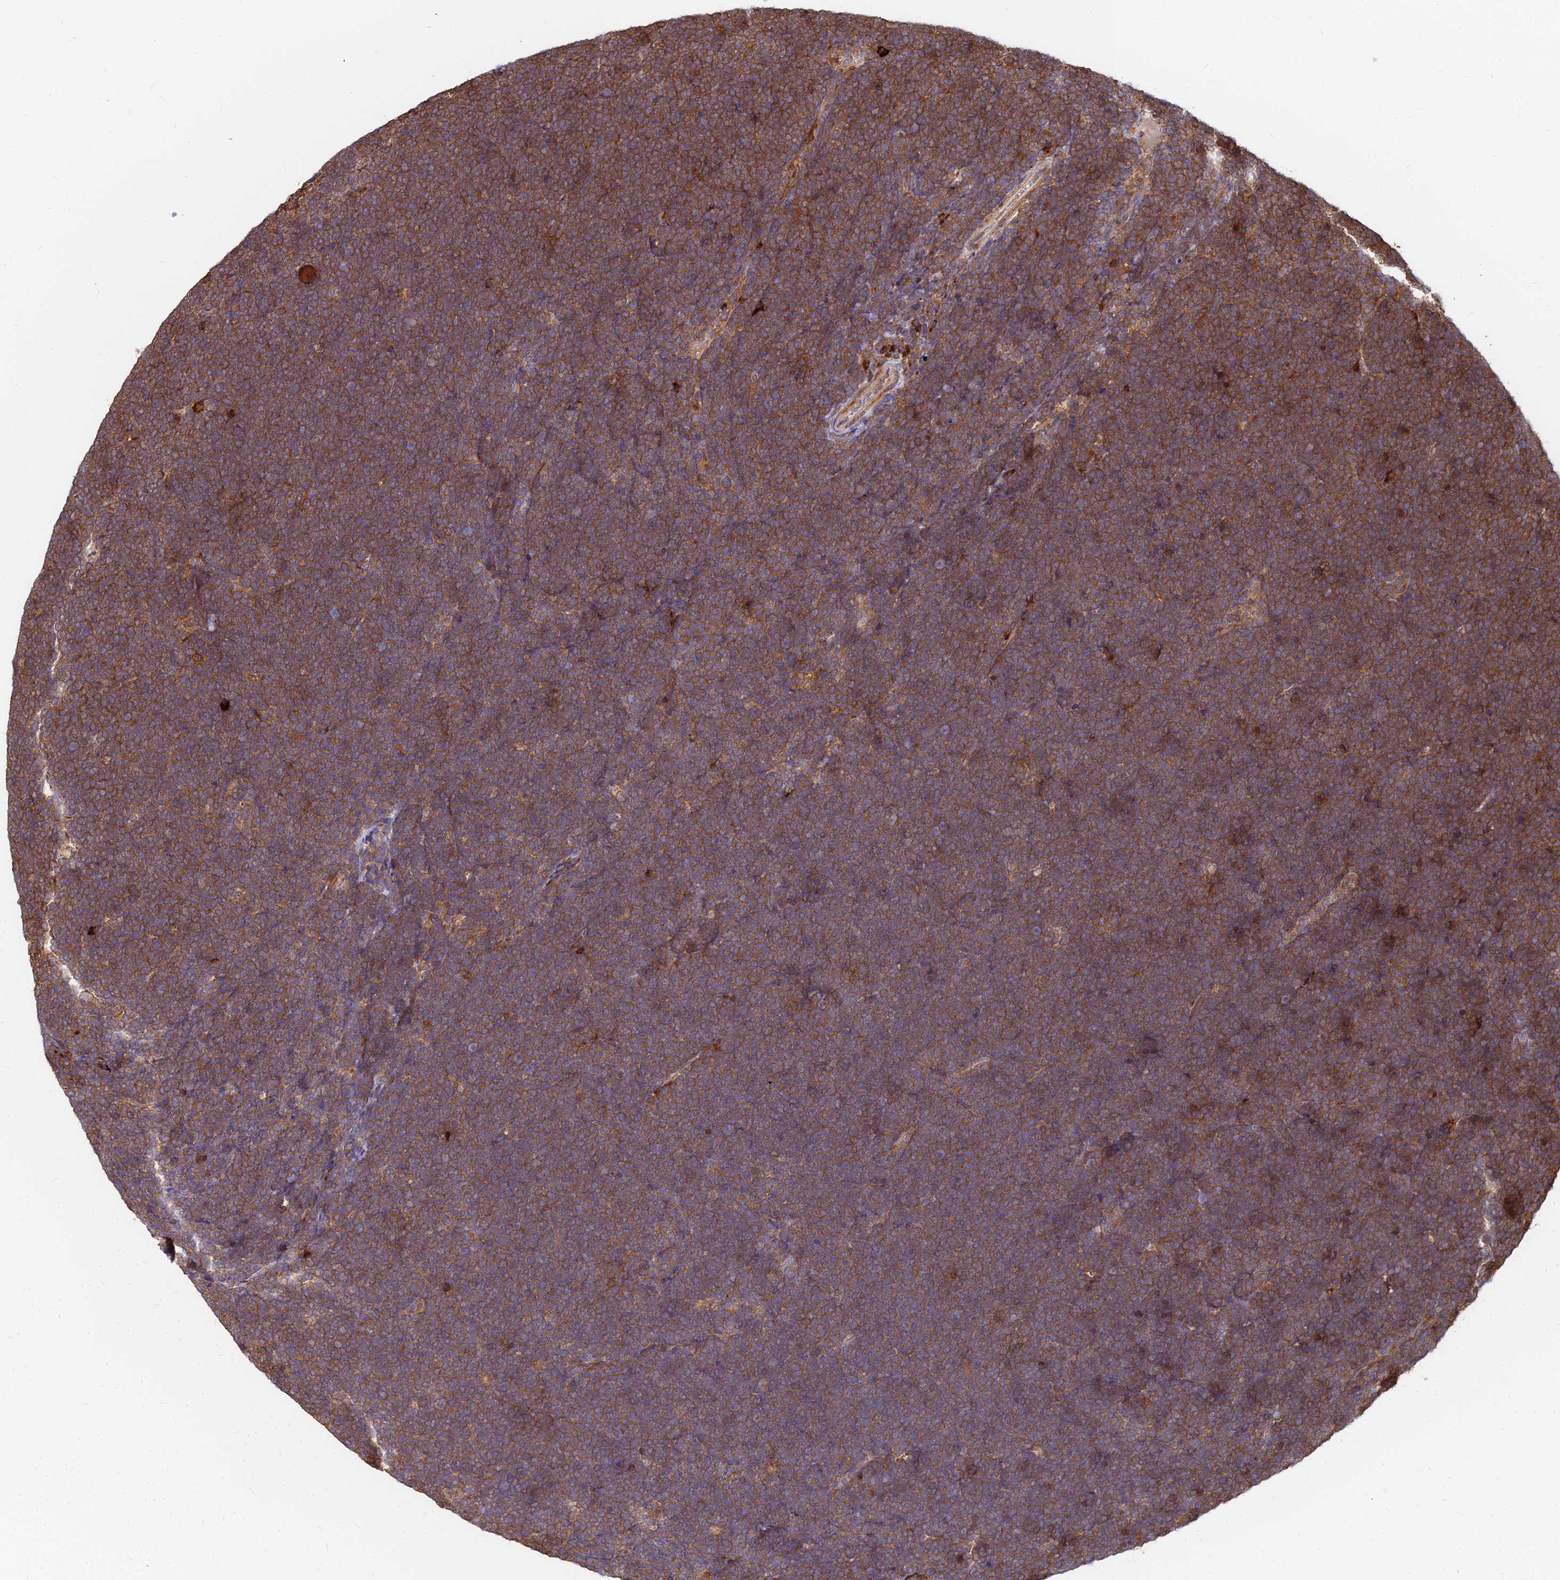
{"staining": {"intensity": "strong", "quantity": ">75%", "location": "cytoplasmic/membranous"}, "tissue": "lymphoma", "cell_type": "Tumor cells", "image_type": "cancer", "snomed": [{"axis": "morphology", "description": "Malignant lymphoma, non-Hodgkin's type, High grade"}, {"axis": "topography", "description": "Lymph node"}], "caption": "IHC image of lymphoma stained for a protein (brown), which displays high levels of strong cytoplasmic/membranous expression in about >75% of tumor cells.", "gene": "CCT6B", "patient": {"sex": "male", "age": 13}}